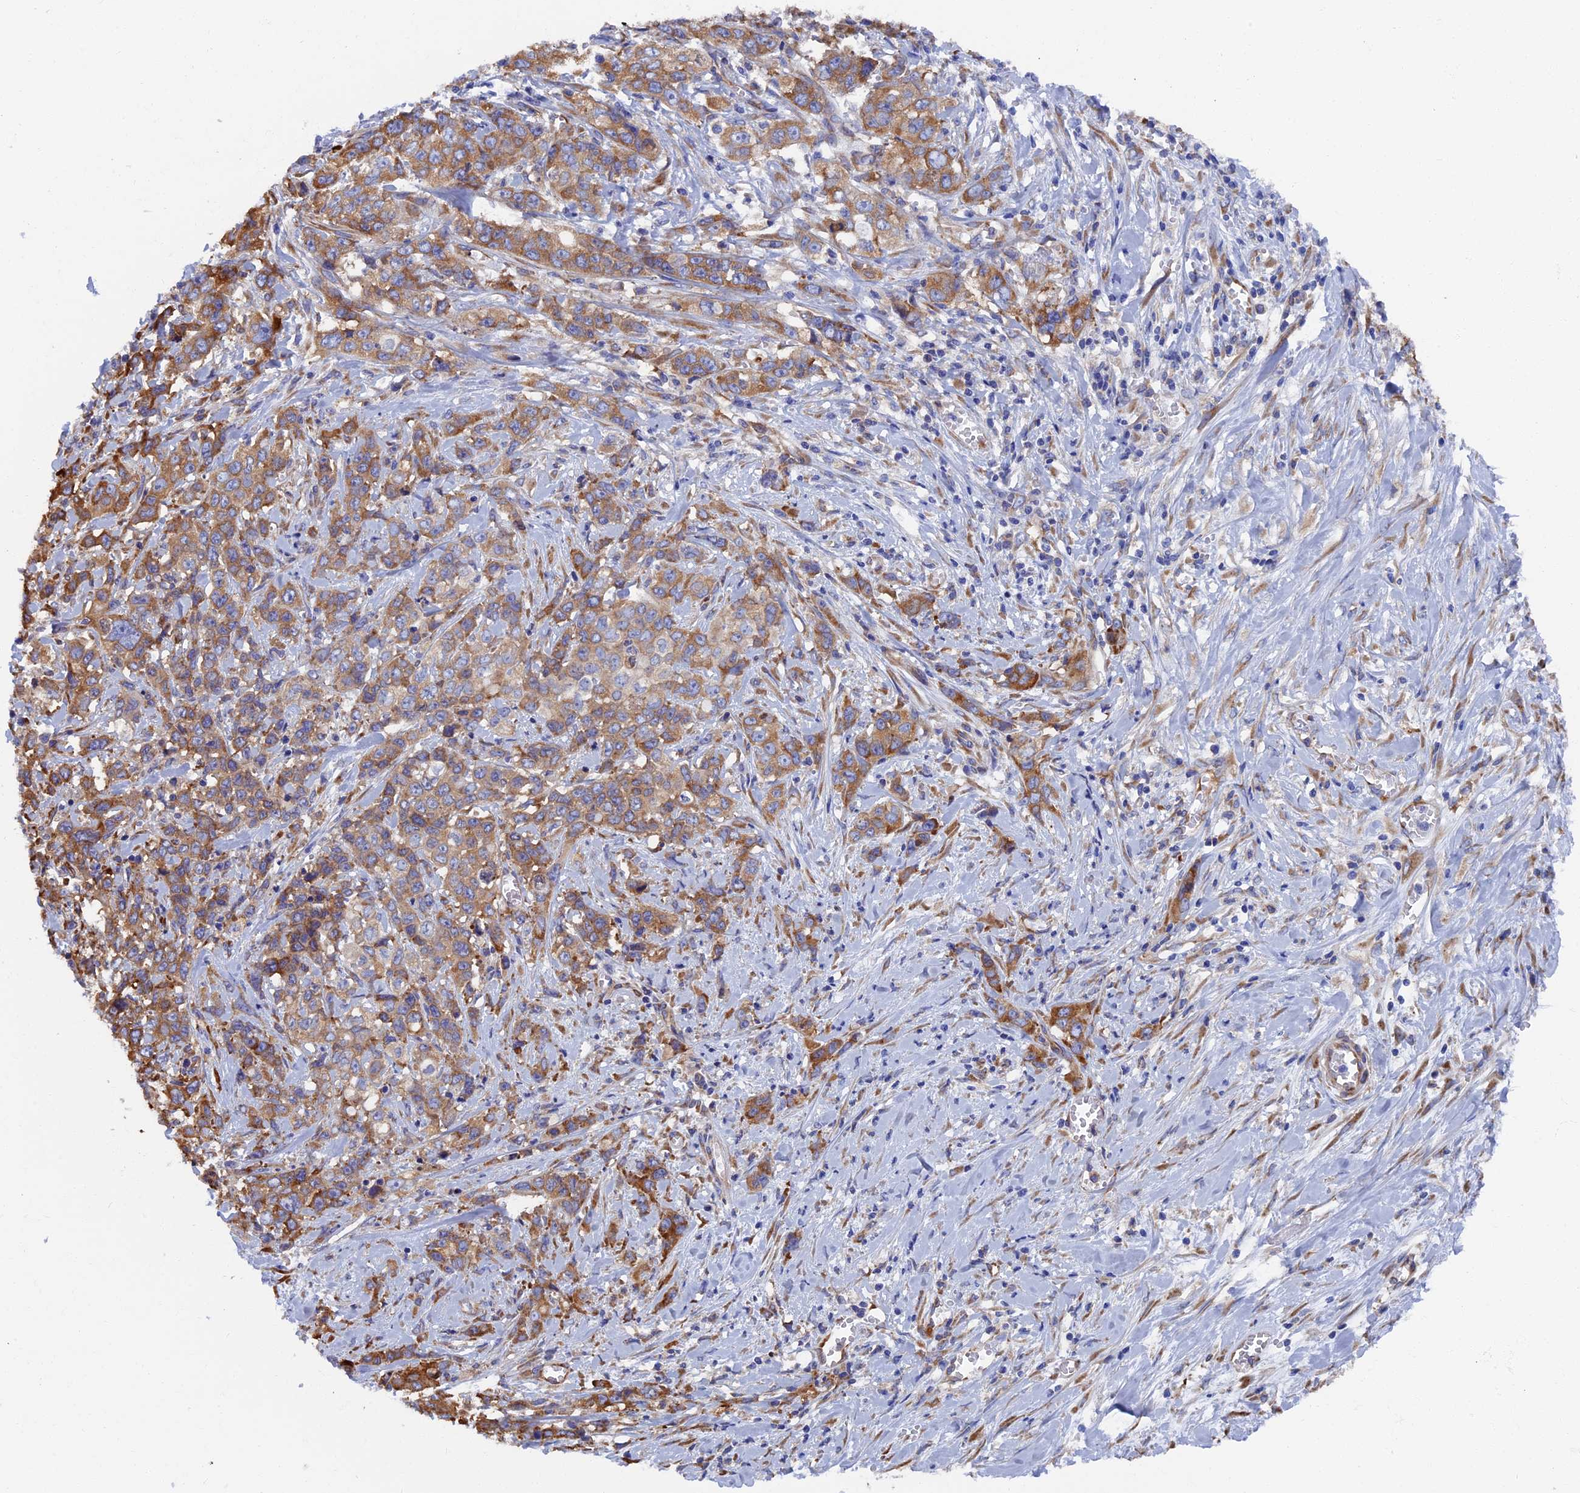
{"staining": {"intensity": "moderate", "quantity": ">75%", "location": "cytoplasmic/membranous"}, "tissue": "stomach cancer", "cell_type": "Tumor cells", "image_type": "cancer", "snomed": [{"axis": "morphology", "description": "Adenocarcinoma, NOS"}, {"axis": "topography", "description": "Stomach, upper"}], "caption": "A medium amount of moderate cytoplasmic/membranous positivity is present in about >75% of tumor cells in stomach cancer (adenocarcinoma) tissue.", "gene": "YBX1", "patient": {"sex": "male", "age": 62}}